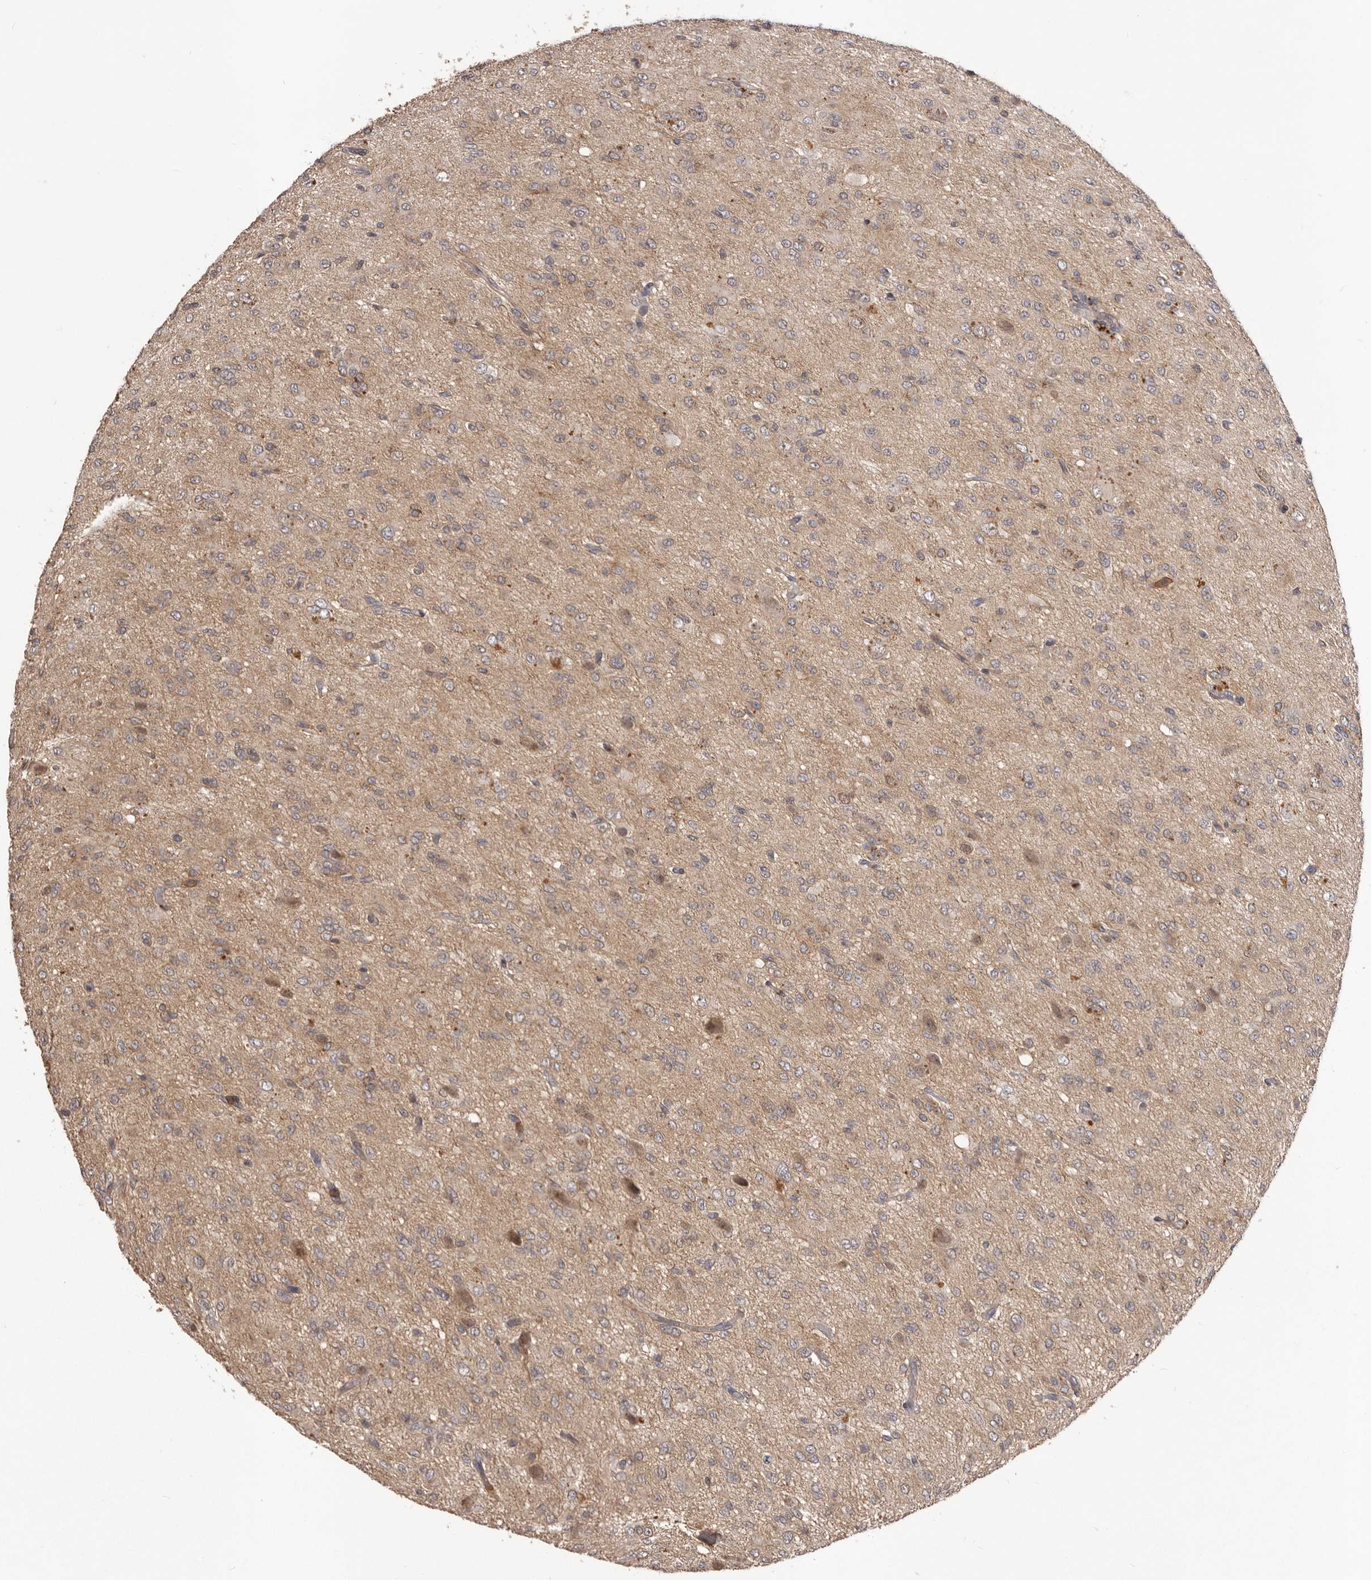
{"staining": {"intensity": "weak", "quantity": ">75%", "location": "cytoplasmic/membranous"}, "tissue": "glioma", "cell_type": "Tumor cells", "image_type": "cancer", "snomed": [{"axis": "morphology", "description": "Glioma, malignant, High grade"}, {"axis": "topography", "description": "Brain"}], "caption": "DAB (3,3'-diaminobenzidine) immunohistochemical staining of human glioma exhibits weak cytoplasmic/membranous protein positivity in about >75% of tumor cells. (DAB (3,3'-diaminobenzidine) IHC with brightfield microscopy, high magnification).", "gene": "GLIPR2", "patient": {"sex": "female", "age": 59}}